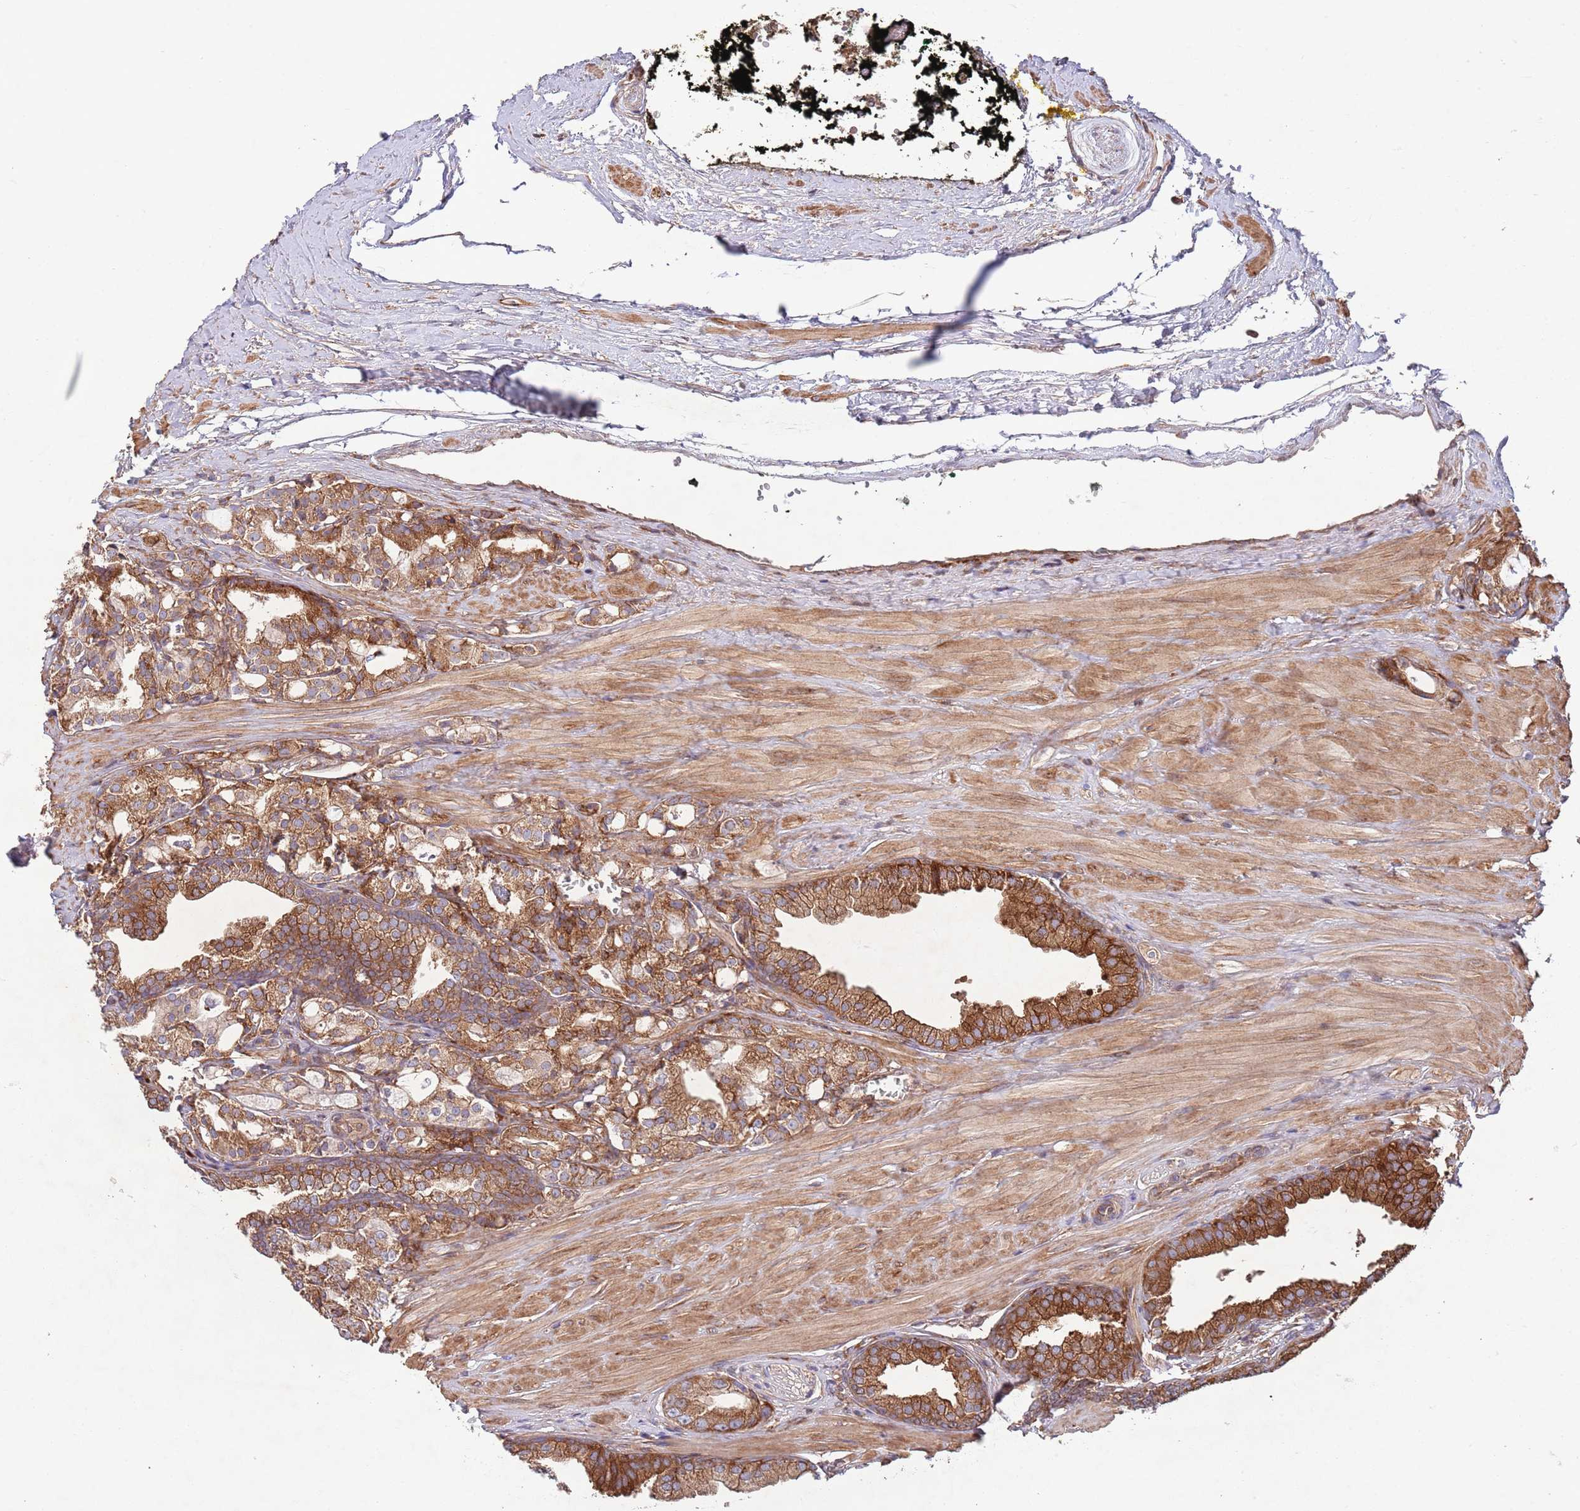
{"staining": {"intensity": "moderate", "quantity": ">75%", "location": "cytoplasmic/membranous"}, "tissue": "prostate cancer", "cell_type": "Tumor cells", "image_type": "cancer", "snomed": [{"axis": "morphology", "description": "Adenocarcinoma, High grade"}, {"axis": "topography", "description": "Prostate"}], "caption": "This histopathology image shows IHC staining of human prostate cancer, with medium moderate cytoplasmic/membranous positivity in approximately >75% of tumor cells.", "gene": "RNF19B", "patient": {"sex": "male", "age": 71}}